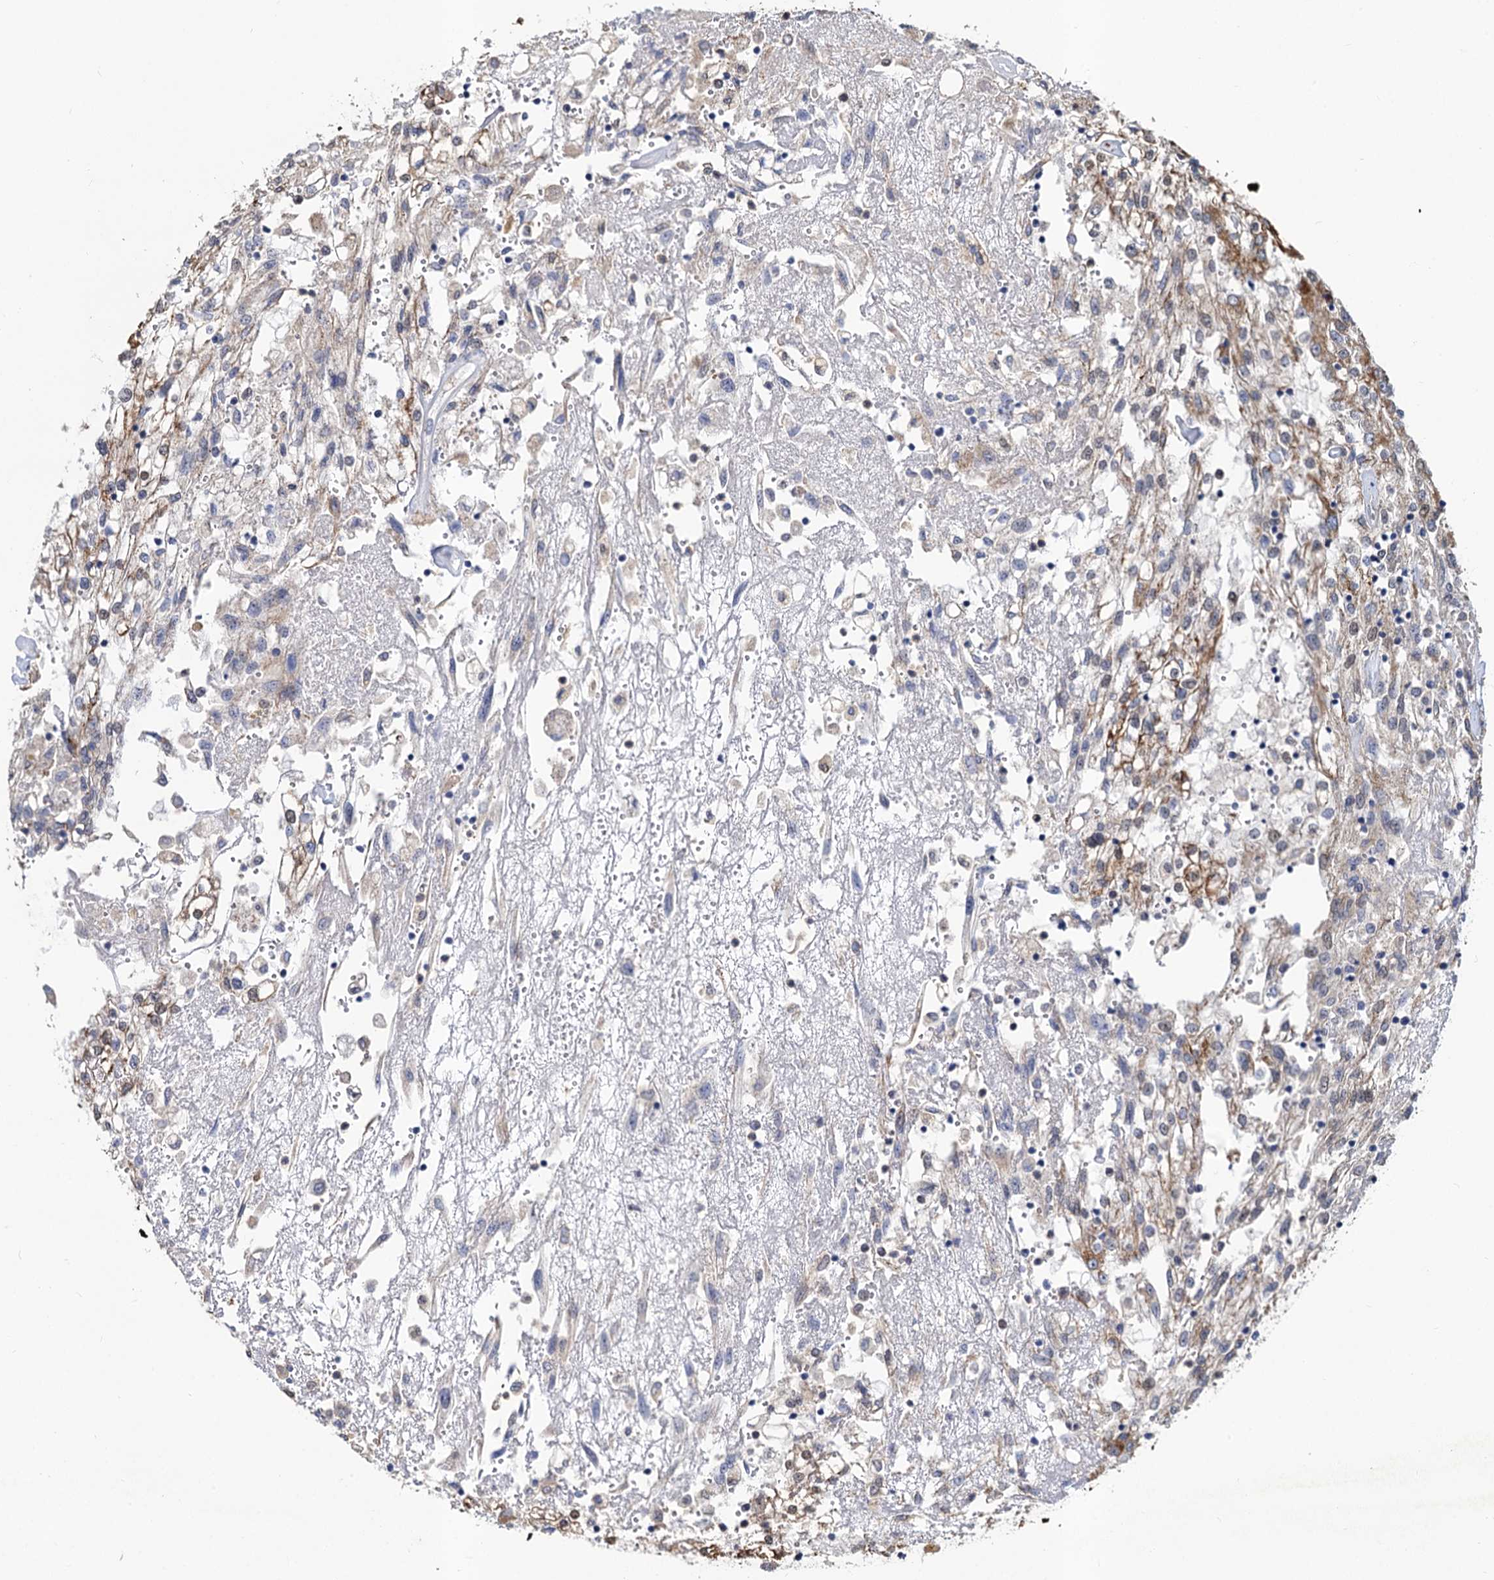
{"staining": {"intensity": "moderate", "quantity": "<25%", "location": "cytoplasmic/membranous"}, "tissue": "renal cancer", "cell_type": "Tumor cells", "image_type": "cancer", "snomed": [{"axis": "morphology", "description": "Adenocarcinoma, NOS"}, {"axis": "topography", "description": "Kidney"}], "caption": "Brown immunohistochemical staining in adenocarcinoma (renal) shows moderate cytoplasmic/membranous staining in about <25% of tumor cells.", "gene": "ALKBH7", "patient": {"sex": "female", "age": 52}}